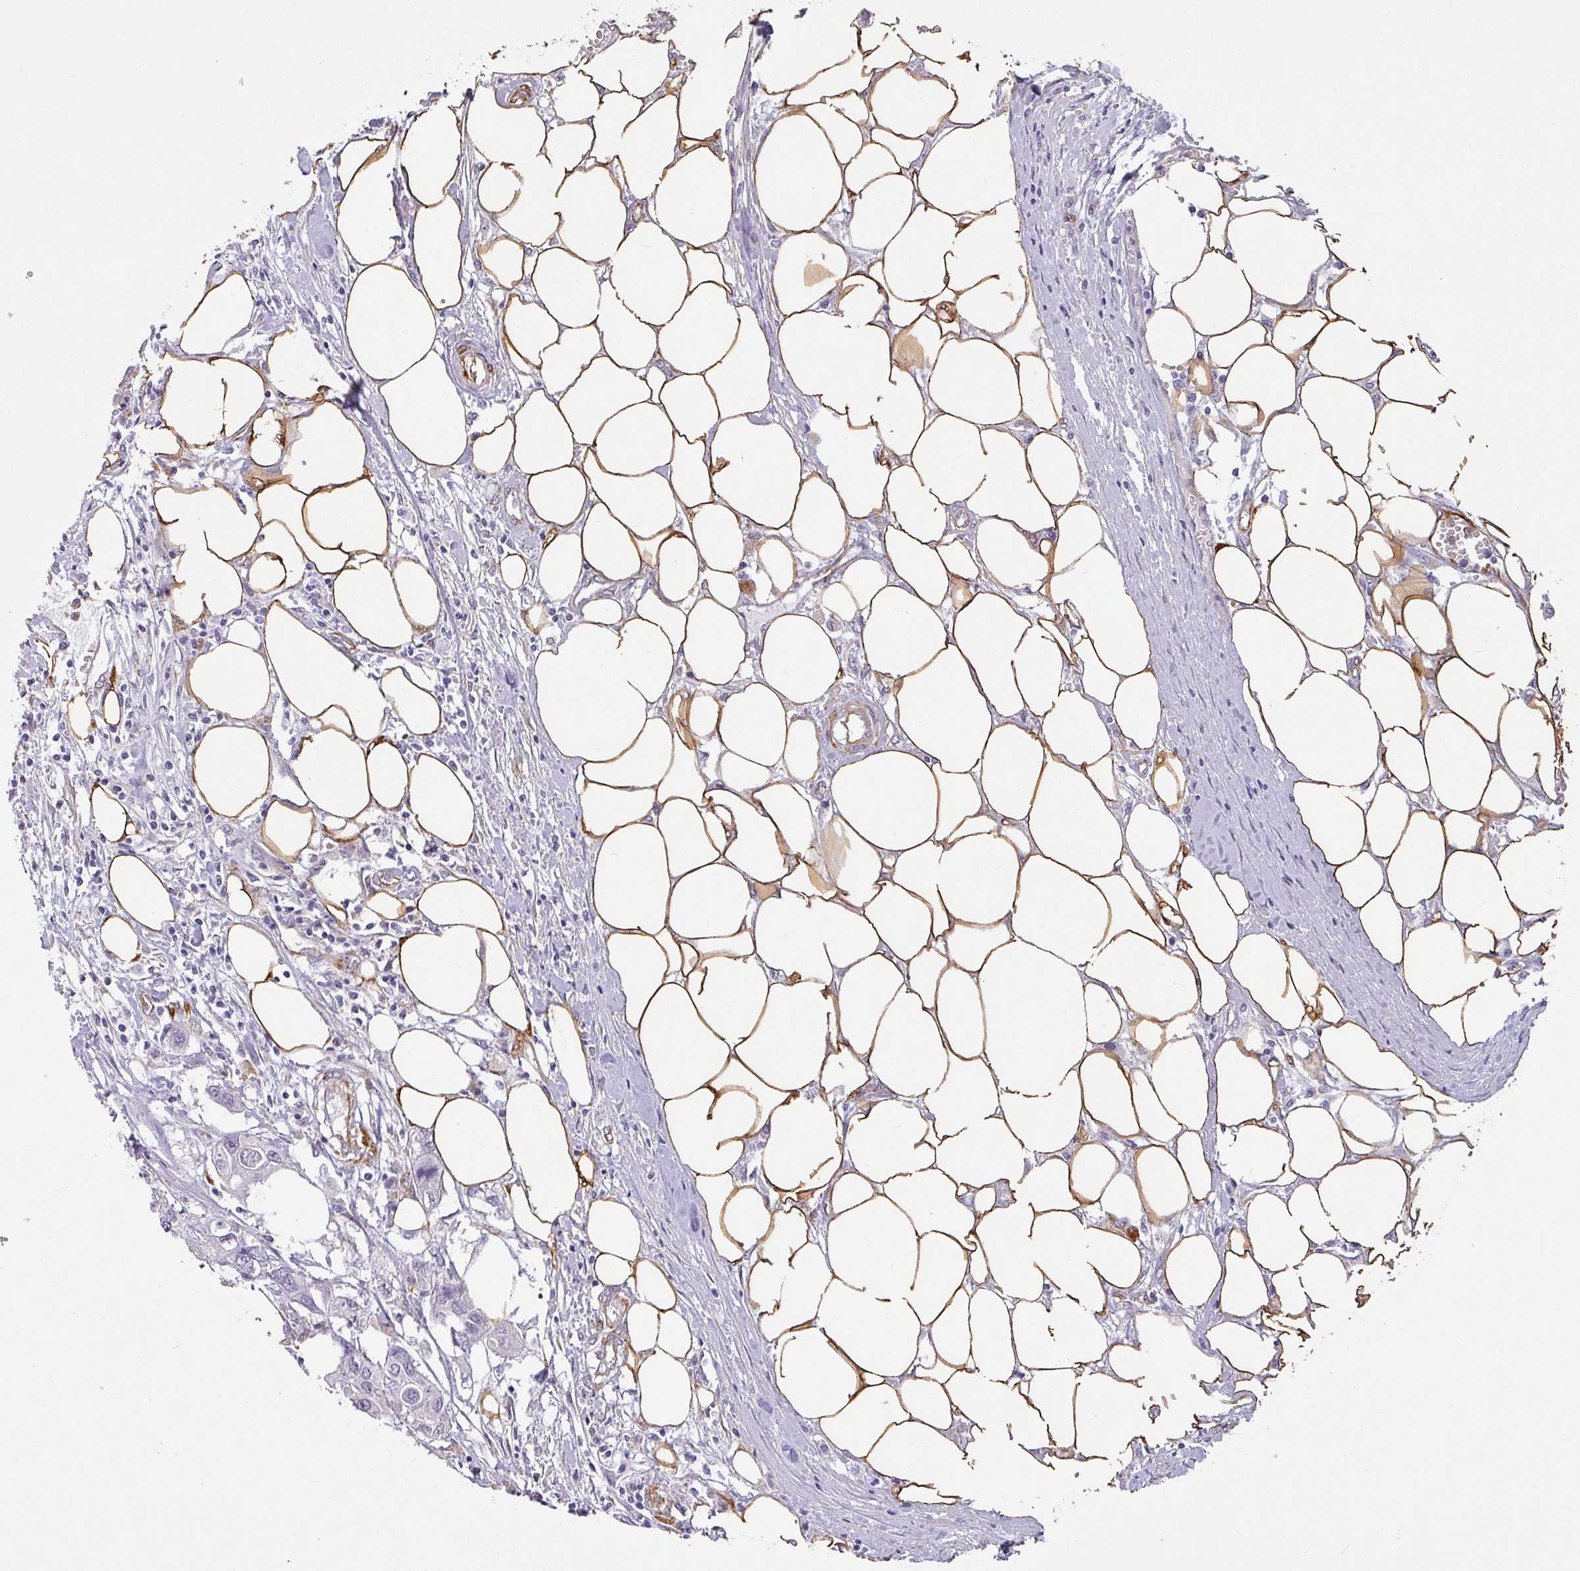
{"staining": {"intensity": "negative", "quantity": "none", "location": "none"}, "tissue": "colorectal cancer", "cell_type": "Tumor cells", "image_type": "cancer", "snomed": [{"axis": "morphology", "description": "Adenocarcinoma, NOS"}, {"axis": "topography", "description": "Colon"}], "caption": "This is an immunohistochemistry (IHC) image of human colorectal adenocarcinoma. There is no staining in tumor cells.", "gene": "ZNF280C", "patient": {"sex": "male", "age": 77}}